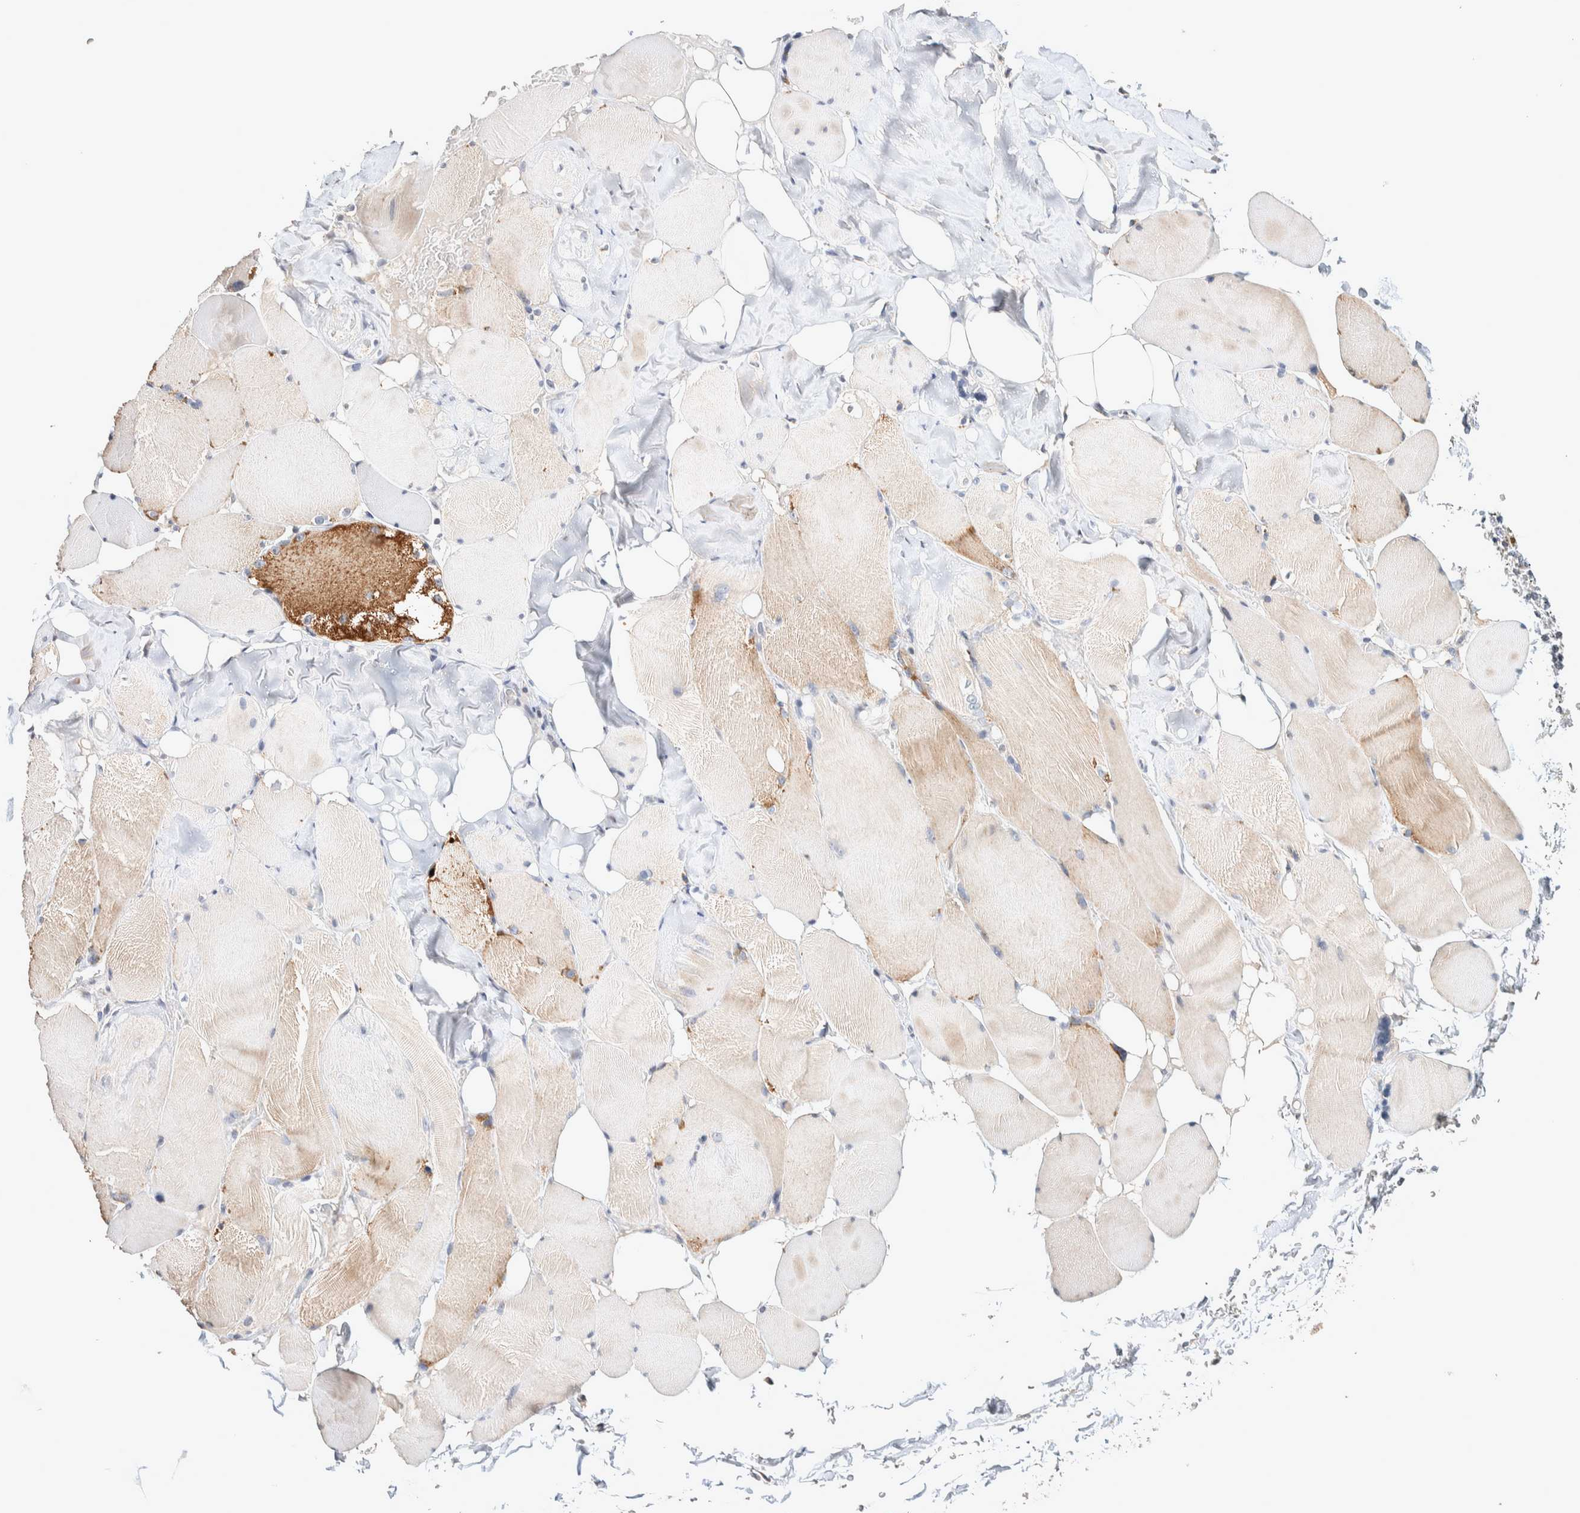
{"staining": {"intensity": "weak", "quantity": "<25%", "location": "cytoplasmic/membranous"}, "tissue": "skeletal muscle", "cell_type": "Myocytes", "image_type": "normal", "snomed": [{"axis": "morphology", "description": "Normal tissue, NOS"}, {"axis": "topography", "description": "Skin"}, {"axis": "topography", "description": "Skeletal muscle"}], "caption": "Immunohistochemistry image of normal skeletal muscle stained for a protein (brown), which demonstrates no positivity in myocytes.", "gene": "CRAT", "patient": {"sex": "male", "age": 83}}